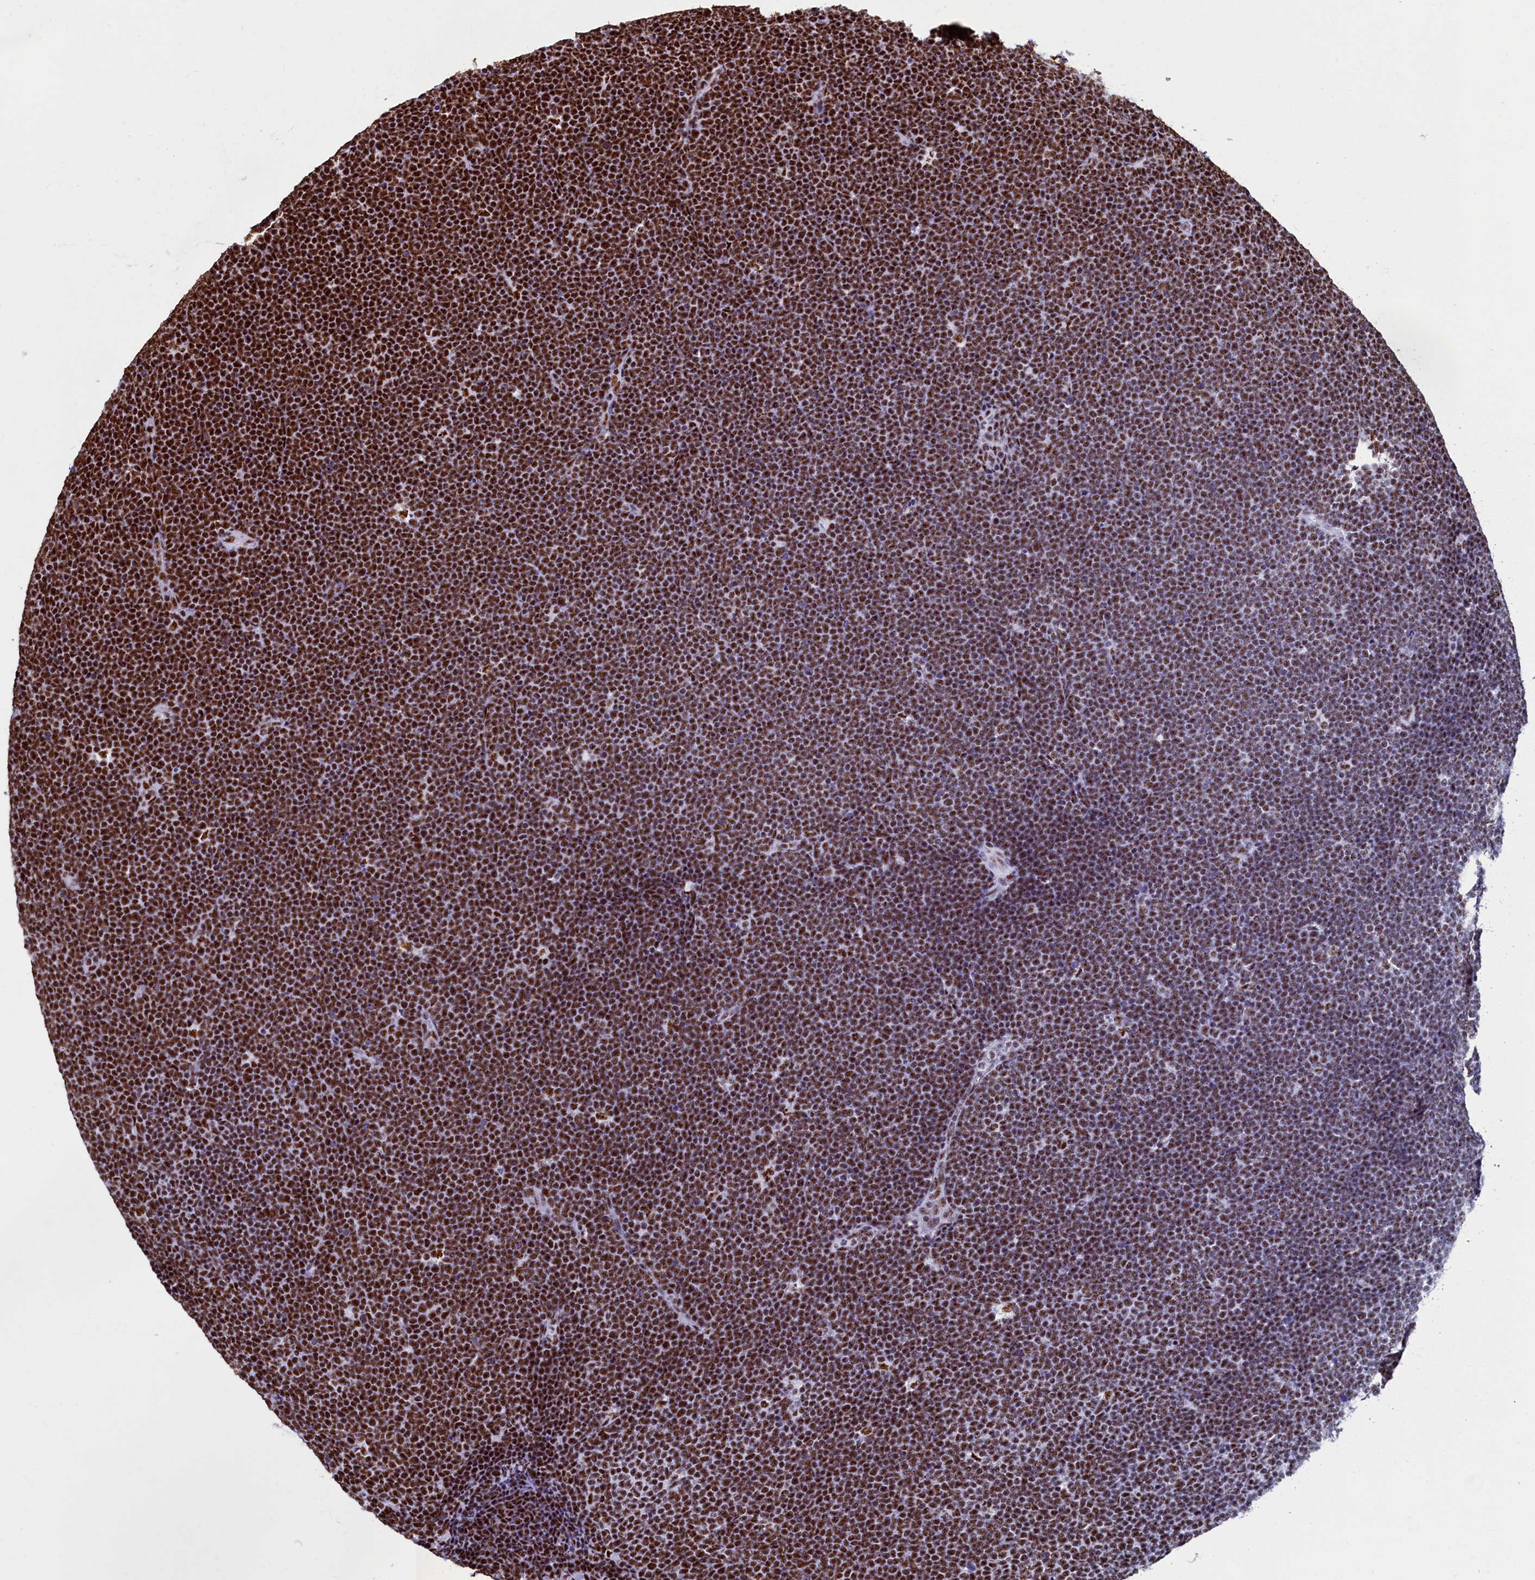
{"staining": {"intensity": "strong", "quantity": ">75%", "location": "nuclear"}, "tissue": "lymphoma", "cell_type": "Tumor cells", "image_type": "cancer", "snomed": [{"axis": "morphology", "description": "Malignant lymphoma, non-Hodgkin's type, High grade"}, {"axis": "topography", "description": "Lymph node"}], "caption": "High-grade malignant lymphoma, non-Hodgkin's type tissue shows strong nuclear staining in approximately >75% of tumor cells", "gene": "SRRM2", "patient": {"sex": "male", "age": 13}}